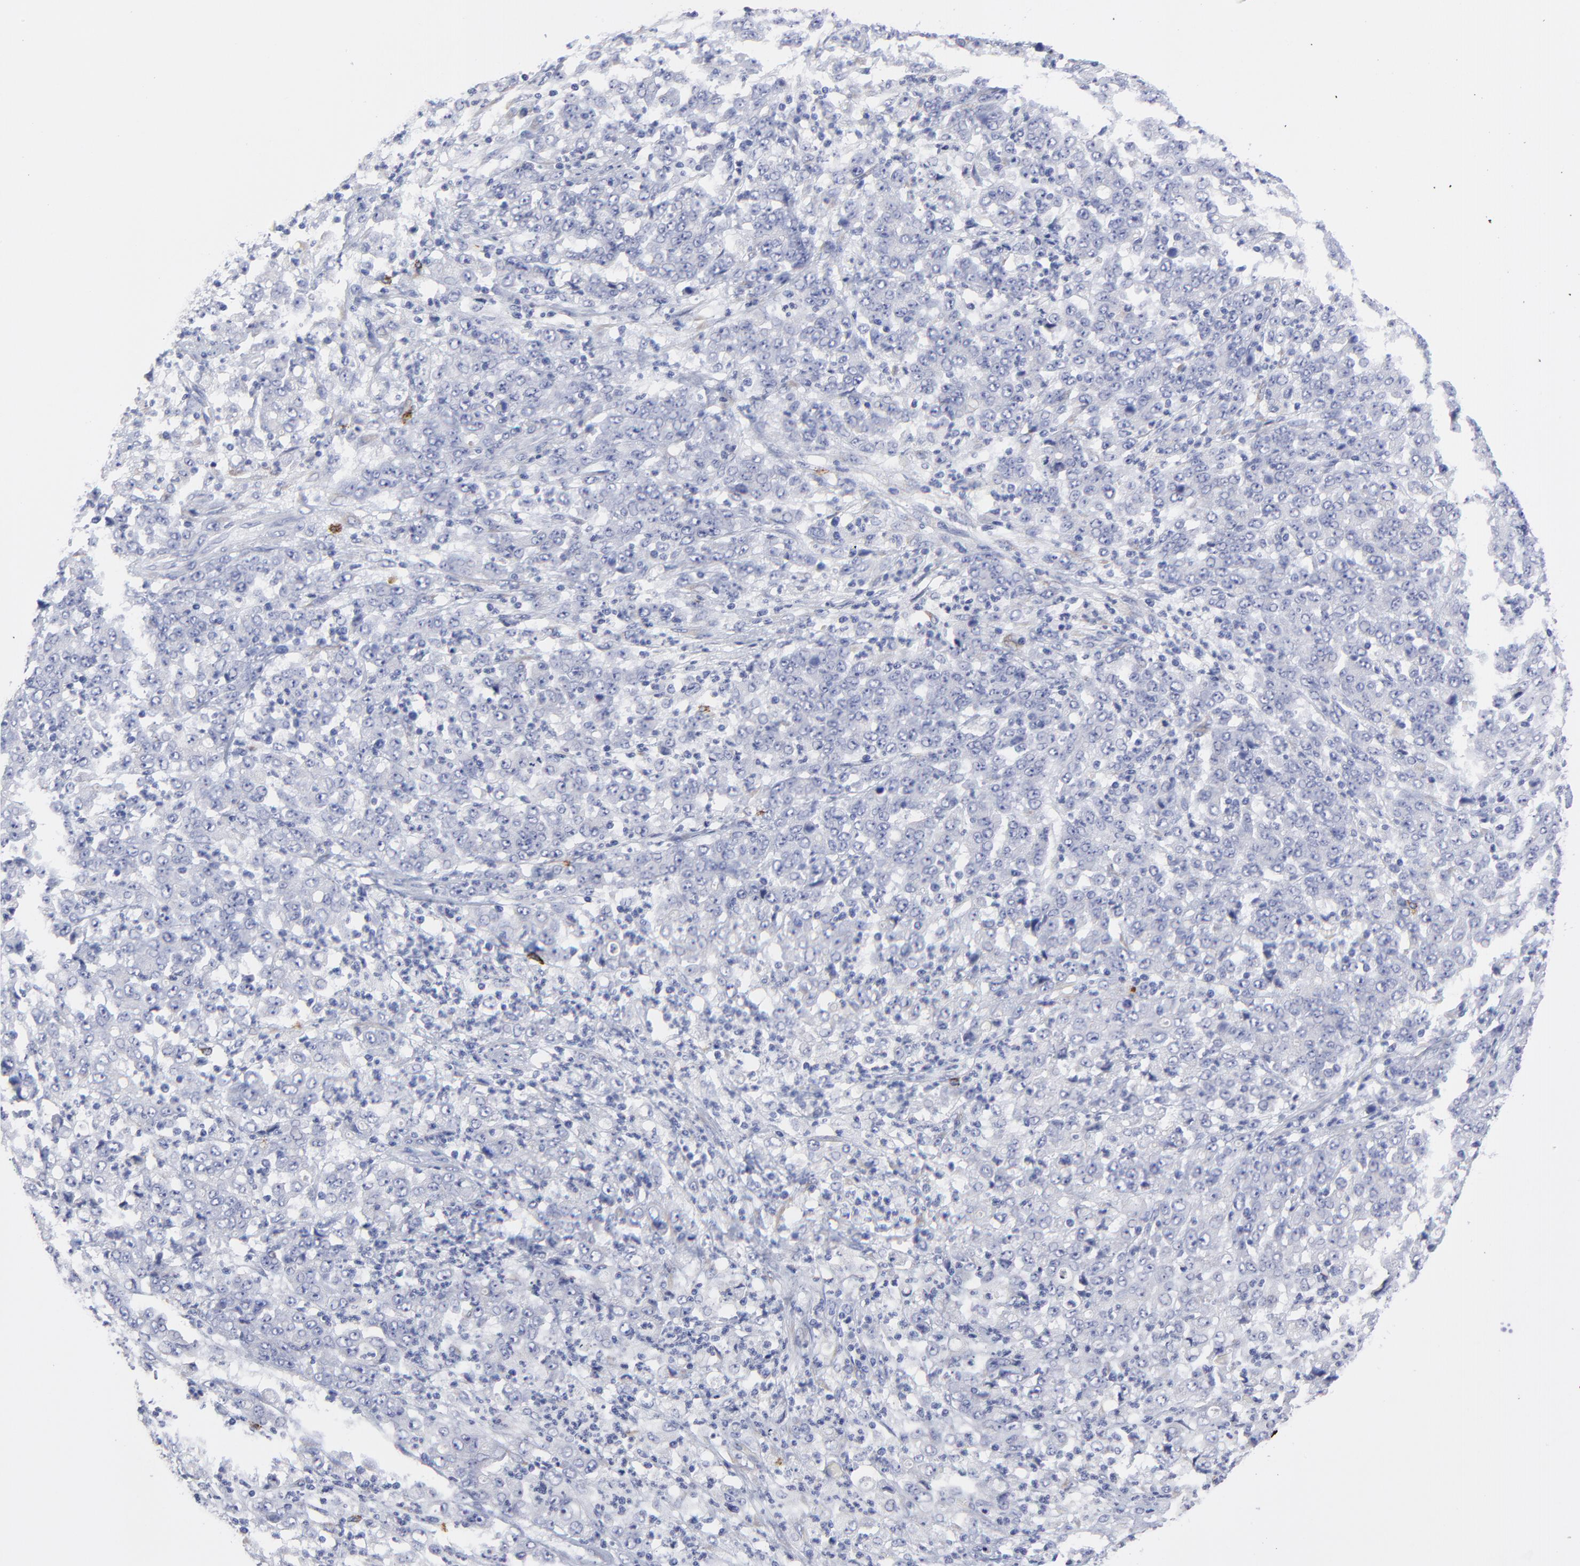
{"staining": {"intensity": "negative", "quantity": "none", "location": "none"}, "tissue": "stomach cancer", "cell_type": "Tumor cells", "image_type": "cancer", "snomed": [{"axis": "morphology", "description": "Adenocarcinoma, NOS"}, {"axis": "topography", "description": "Stomach, lower"}], "caption": "Immunohistochemistry (IHC) micrograph of human stomach adenocarcinoma stained for a protein (brown), which displays no expression in tumor cells. Nuclei are stained in blue.", "gene": "DUSP9", "patient": {"sex": "female", "age": 71}}